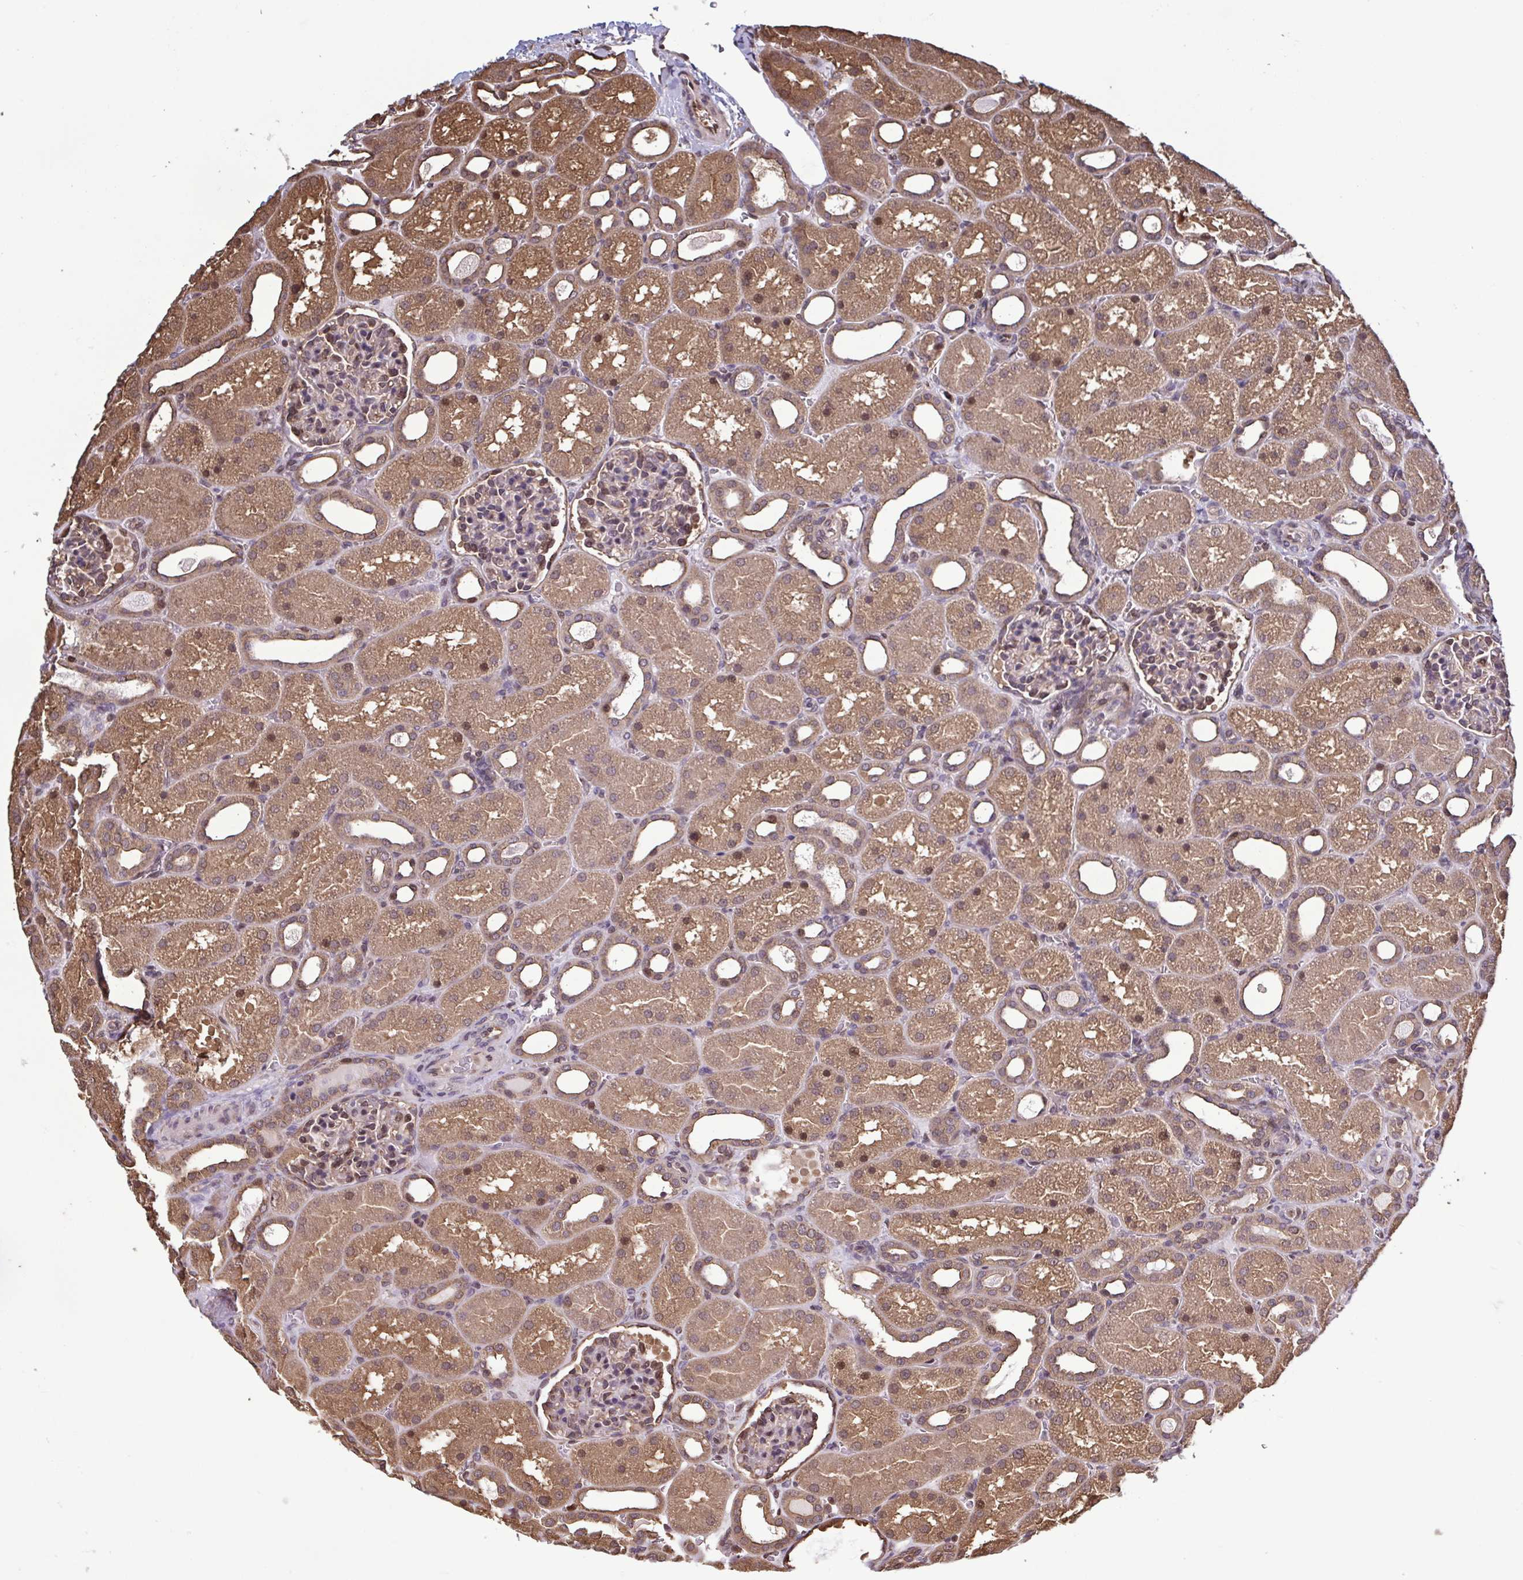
{"staining": {"intensity": "moderate", "quantity": "25%-75%", "location": "nuclear"}, "tissue": "kidney", "cell_type": "Cells in glomeruli", "image_type": "normal", "snomed": [{"axis": "morphology", "description": "Normal tissue, NOS"}, {"axis": "topography", "description": "Kidney"}], "caption": "DAB immunohistochemical staining of normal kidney displays moderate nuclear protein expression in about 25%-75% of cells in glomeruli. The protein of interest is stained brown, and the nuclei are stained in blue (DAB IHC with brightfield microscopy, high magnification).", "gene": "SEC63", "patient": {"sex": "male", "age": 2}}